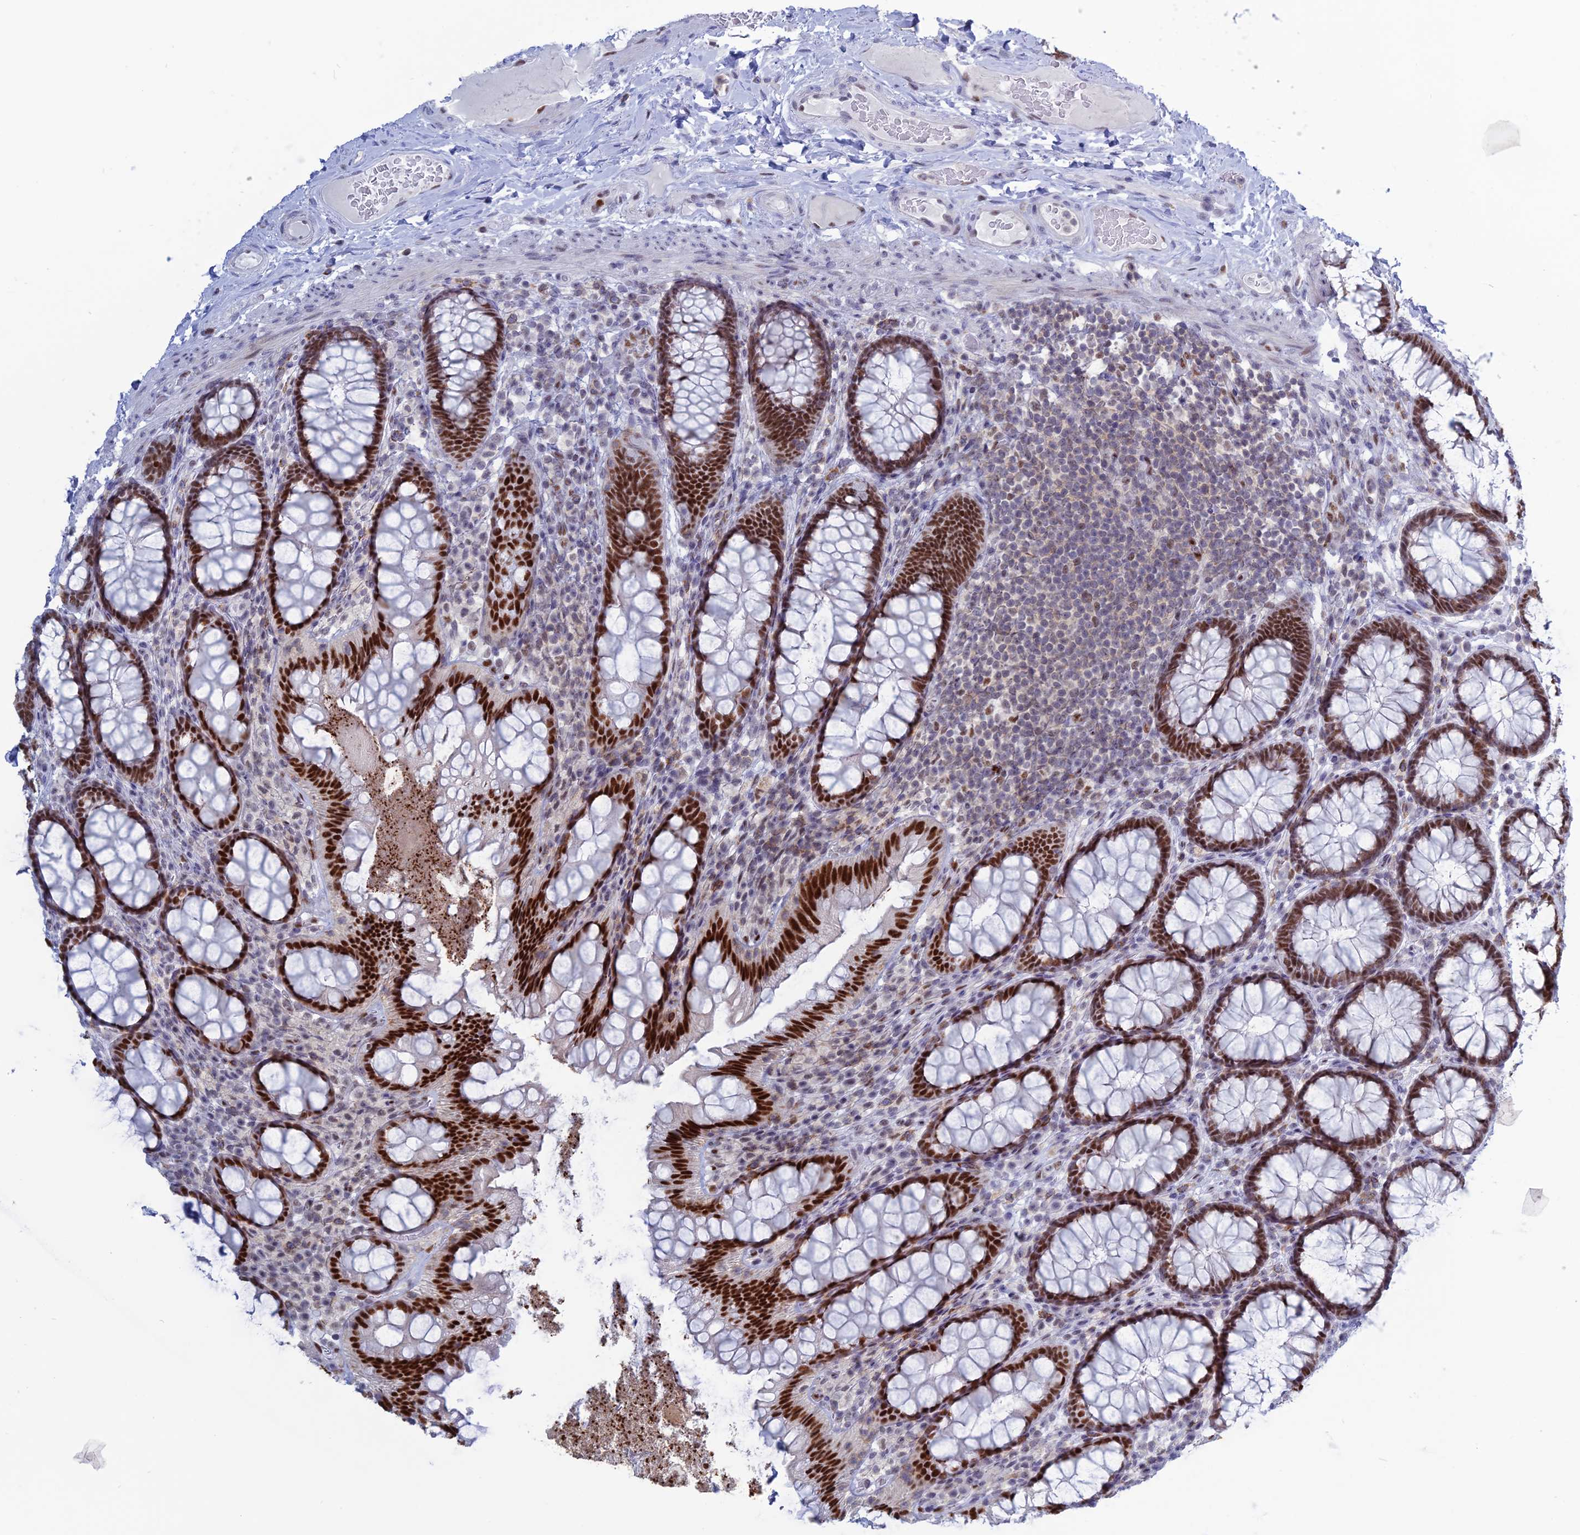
{"staining": {"intensity": "strong", "quantity": ">75%", "location": "nuclear"}, "tissue": "rectum", "cell_type": "Glandular cells", "image_type": "normal", "snomed": [{"axis": "morphology", "description": "Normal tissue, NOS"}, {"axis": "topography", "description": "Rectum"}], "caption": "IHC (DAB) staining of unremarkable human rectum exhibits strong nuclear protein expression in approximately >75% of glandular cells.", "gene": "NOL4L", "patient": {"sex": "male", "age": 83}}